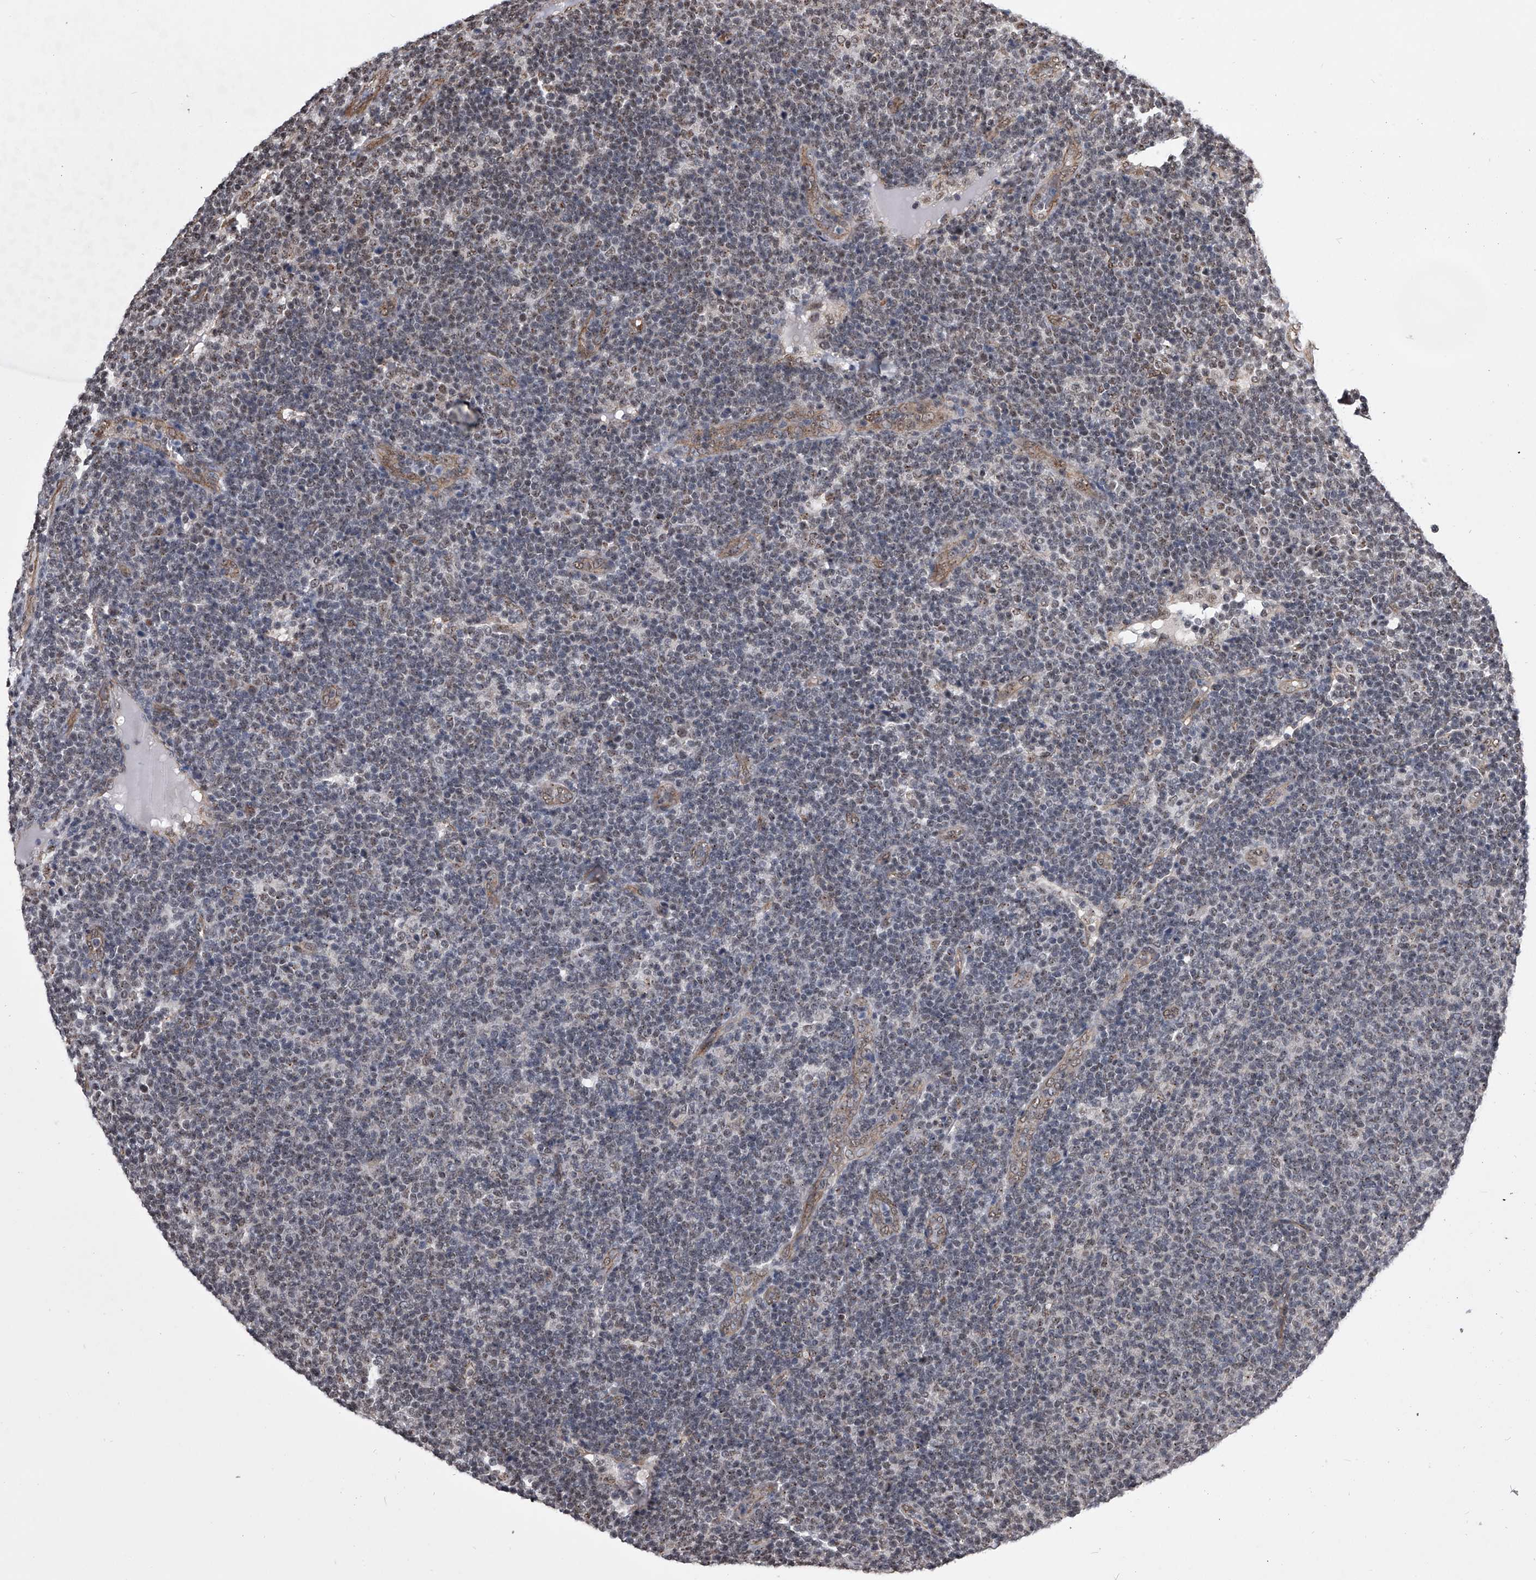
{"staining": {"intensity": "weak", "quantity": "<25%", "location": "nuclear"}, "tissue": "lymphoma", "cell_type": "Tumor cells", "image_type": "cancer", "snomed": [{"axis": "morphology", "description": "Malignant lymphoma, non-Hodgkin's type, Low grade"}, {"axis": "topography", "description": "Lymph node"}], "caption": "A high-resolution micrograph shows immunohistochemistry staining of malignant lymphoma, non-Hodgkin's type (low-grade), which shows no significant staining in tumor cells. The staining was performed using DAB (3,3'-diaminobenzidine) to visualize the protein expression in brown, while the nuclei were stained in blue with hematoxylin (Magnification: 20x).", "gene": "ZNF76", "patient": {"sex": "male", "age": 66}}